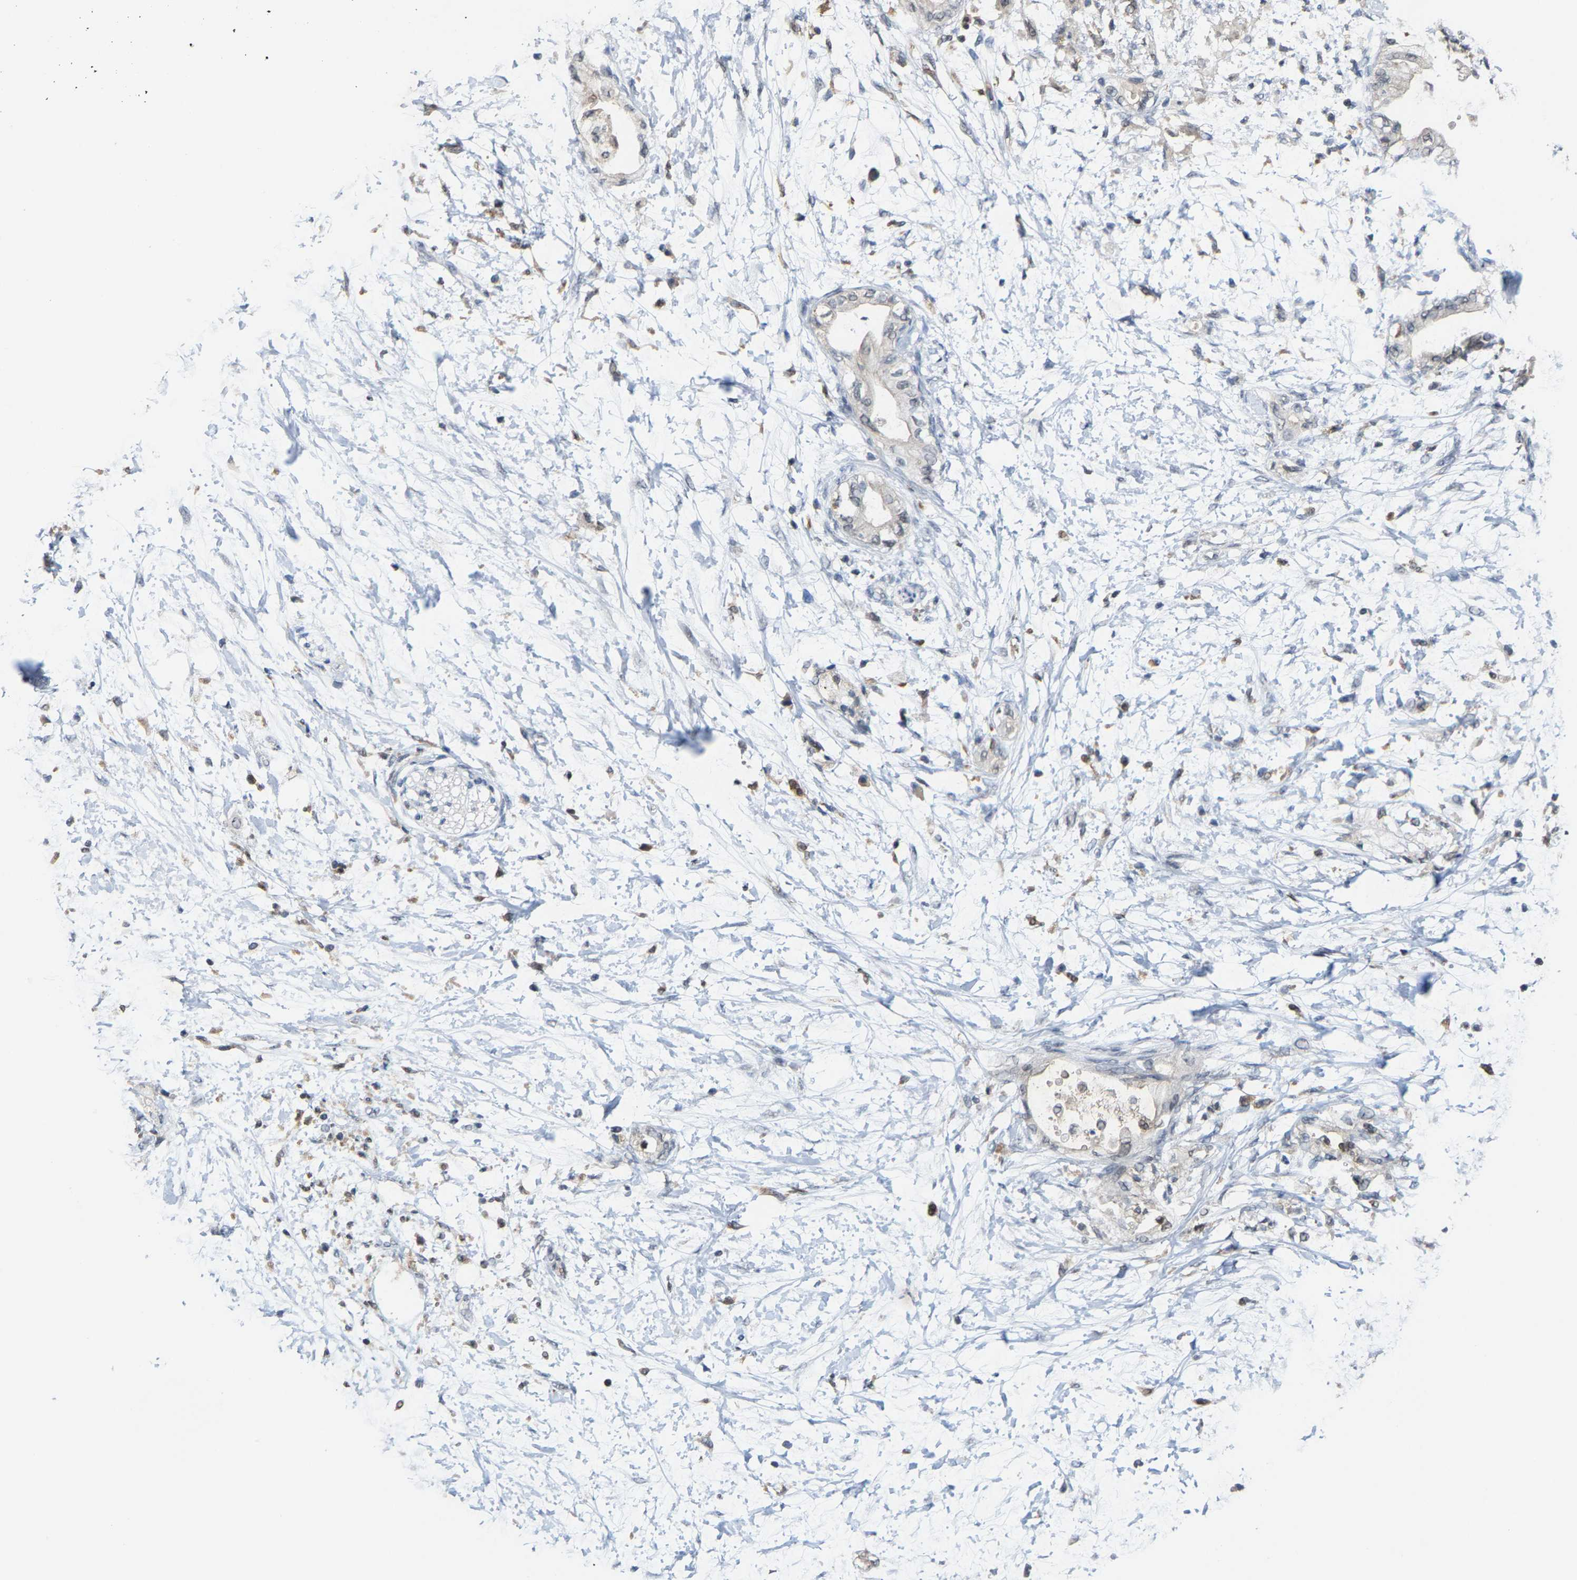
{"staining": {"intensity": "negative", "quantity": "none", "location": "none"}, "tissue": "adipose tissue", "cell_type": "Adipocytes", "image_type": "normal", "snomed": [{"axis": "morphology", "description": "Normal tissue, NOS"}, {"axis": "morphology", "description": "Adenocarcinoma, NOS"}, {"axis": "topography", "description": "Duodenum"}, {"axis": "topography", "description": "Peripheral nerve tissue"}], "caption": "An immunohistochemistry photomicrograph of unremarkable adipose tissue is shown. There is no staining in adipocytes of adipose tissue. (Brightfield microscopy of DAB immunohistochemistry at high magnification).", "gene": "FGD3", "patient": {"sex": "female", "age": 60}}